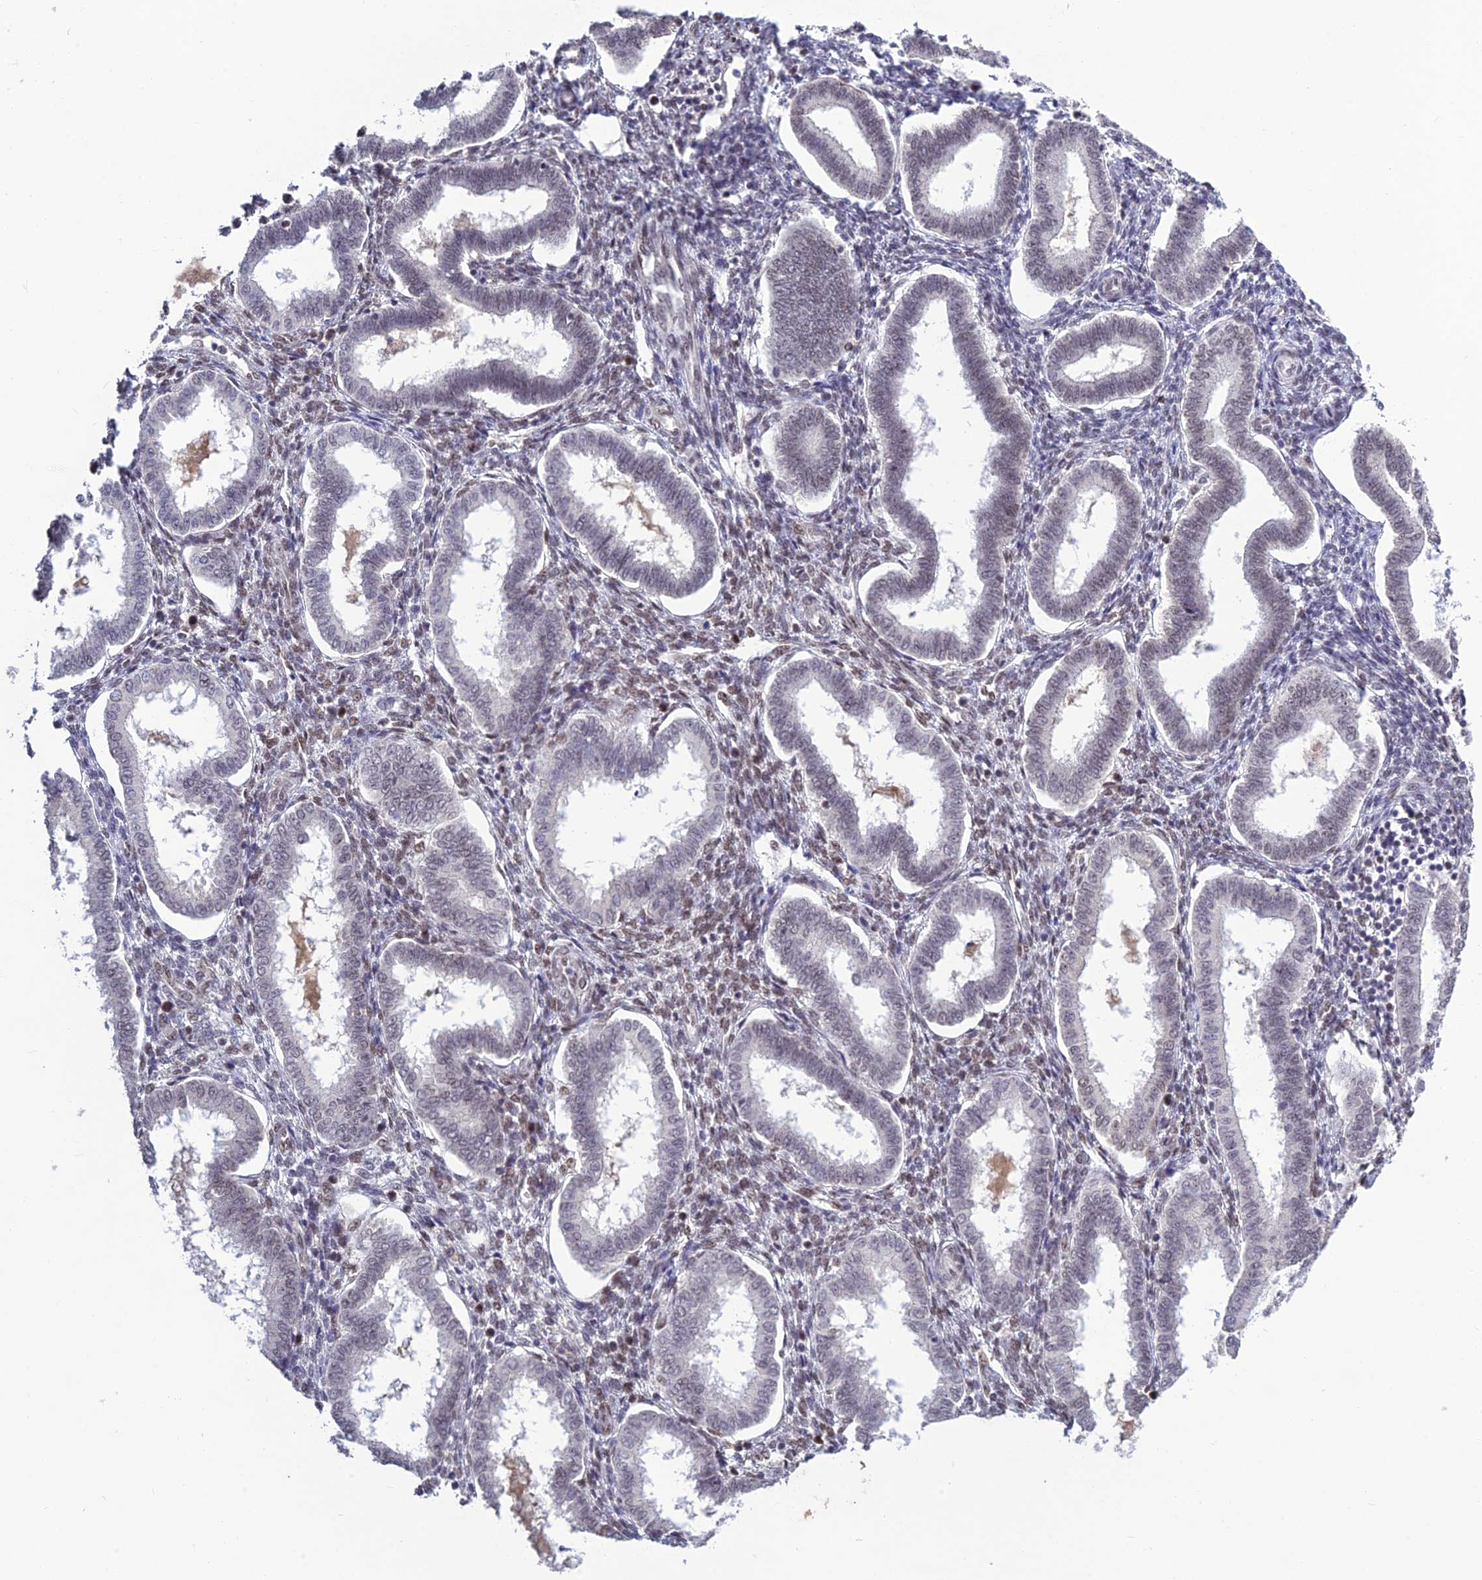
{"staining": {"intensity": "moderate", "quantity": "25%-75%", "location": "nuclear"}, "tissue": "endometrium", "cell_type": "Cells in endometrial stroma", "image_type": "normal", "snomed": [{"axis": "morphology", "description": "Normal tissue, NOS"}, {"axis": "topography", "description": "Endometrium"}], "caption": "Brown immunohistochemical staining in benign human endometrium exhibits moderate nuclear positivity in about 25%-75% of cells in endometrial stroma.", "gene": "POLR1G", "patient": {"sex": "female", "age": 24}}